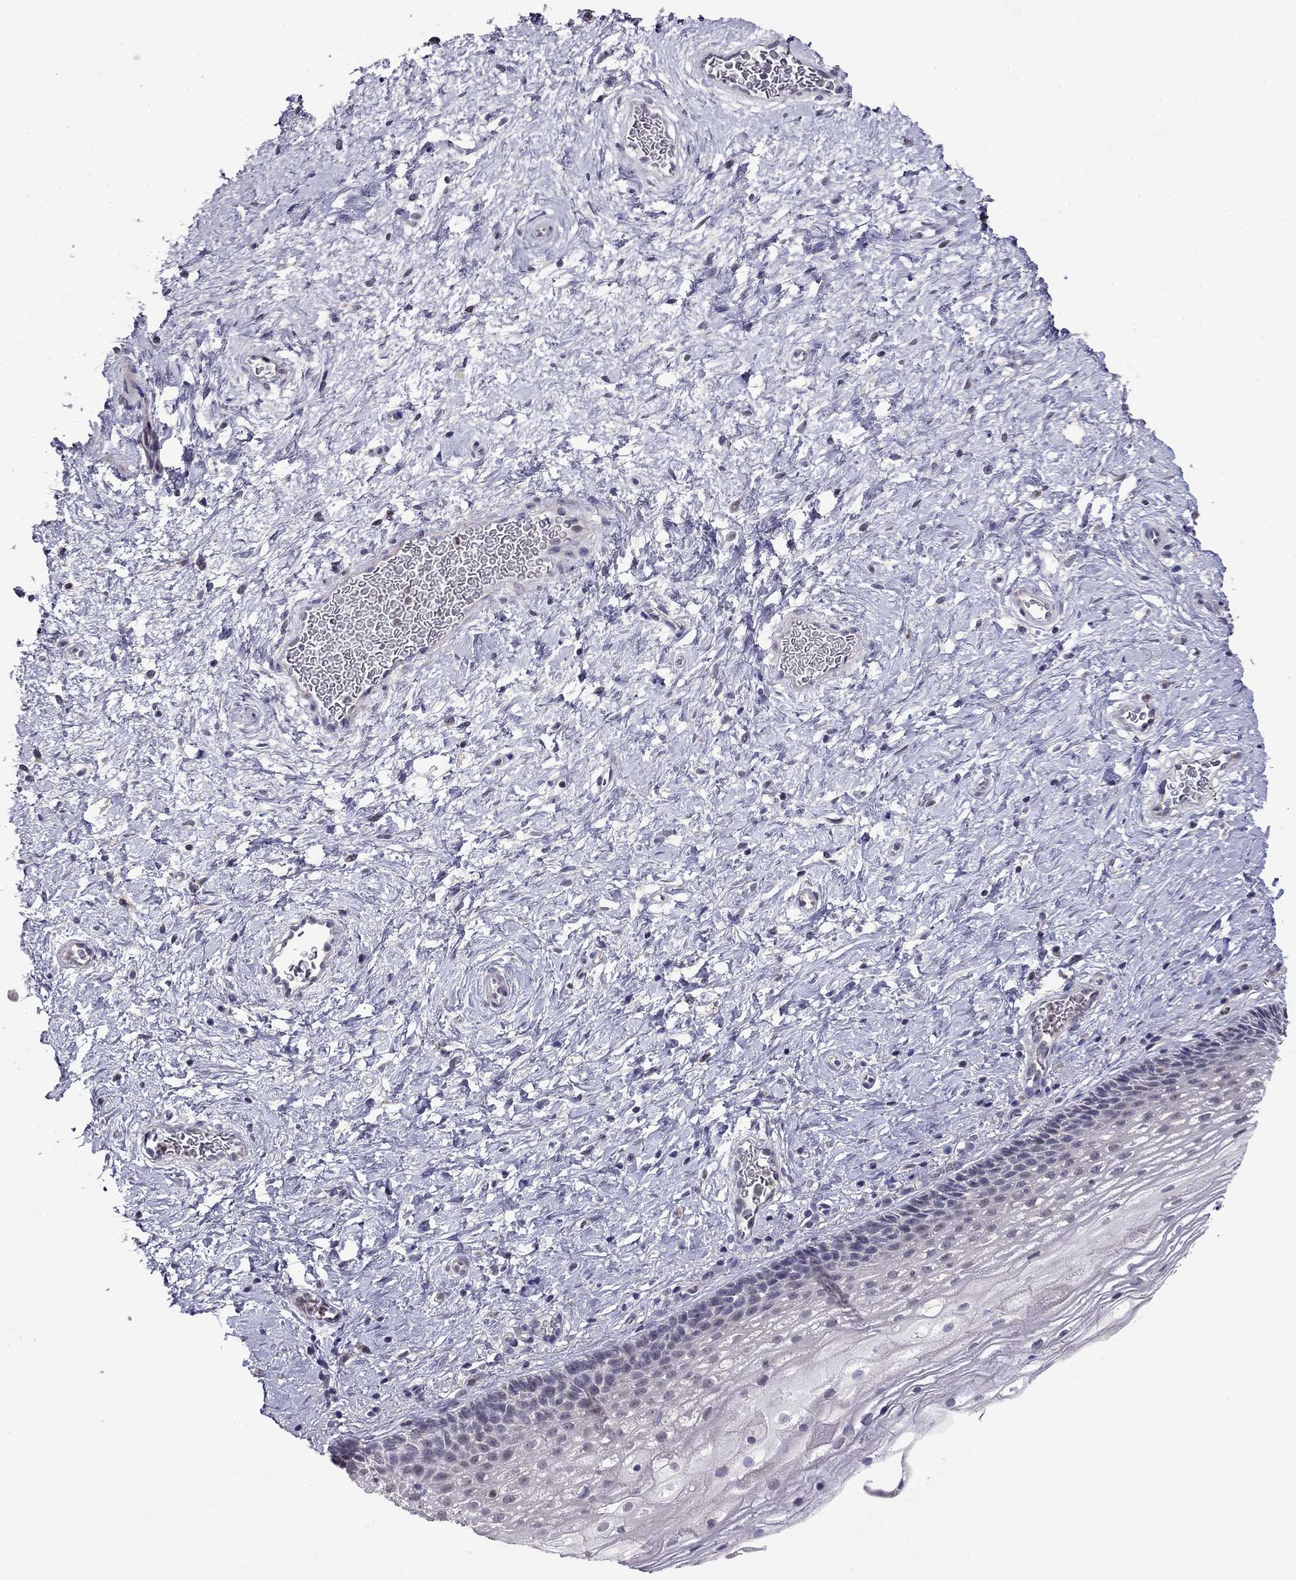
{"staining": {"intensity": "negative", "quantity": "none", "location": "none"}, "tissue": "cervix", "cell_type": "Glandular cells", "image_type": "normal", "snomed": [{"axis": "morphology", "description": "Normal tissue, NOS"}, {"axis": "topography", "description": "Cervix"}], "caption": "IHC micrograph of unremarkable cervix: human cervix stained with DAB (3,3'-diaminobenzidine) shows no significant protein expression in glandular cells. (Immunohistochemistry (ihc), brightfield microscopy, high magnification).", "gene": "LRRC39", "patient": {"sex": "female", "age": 34}}